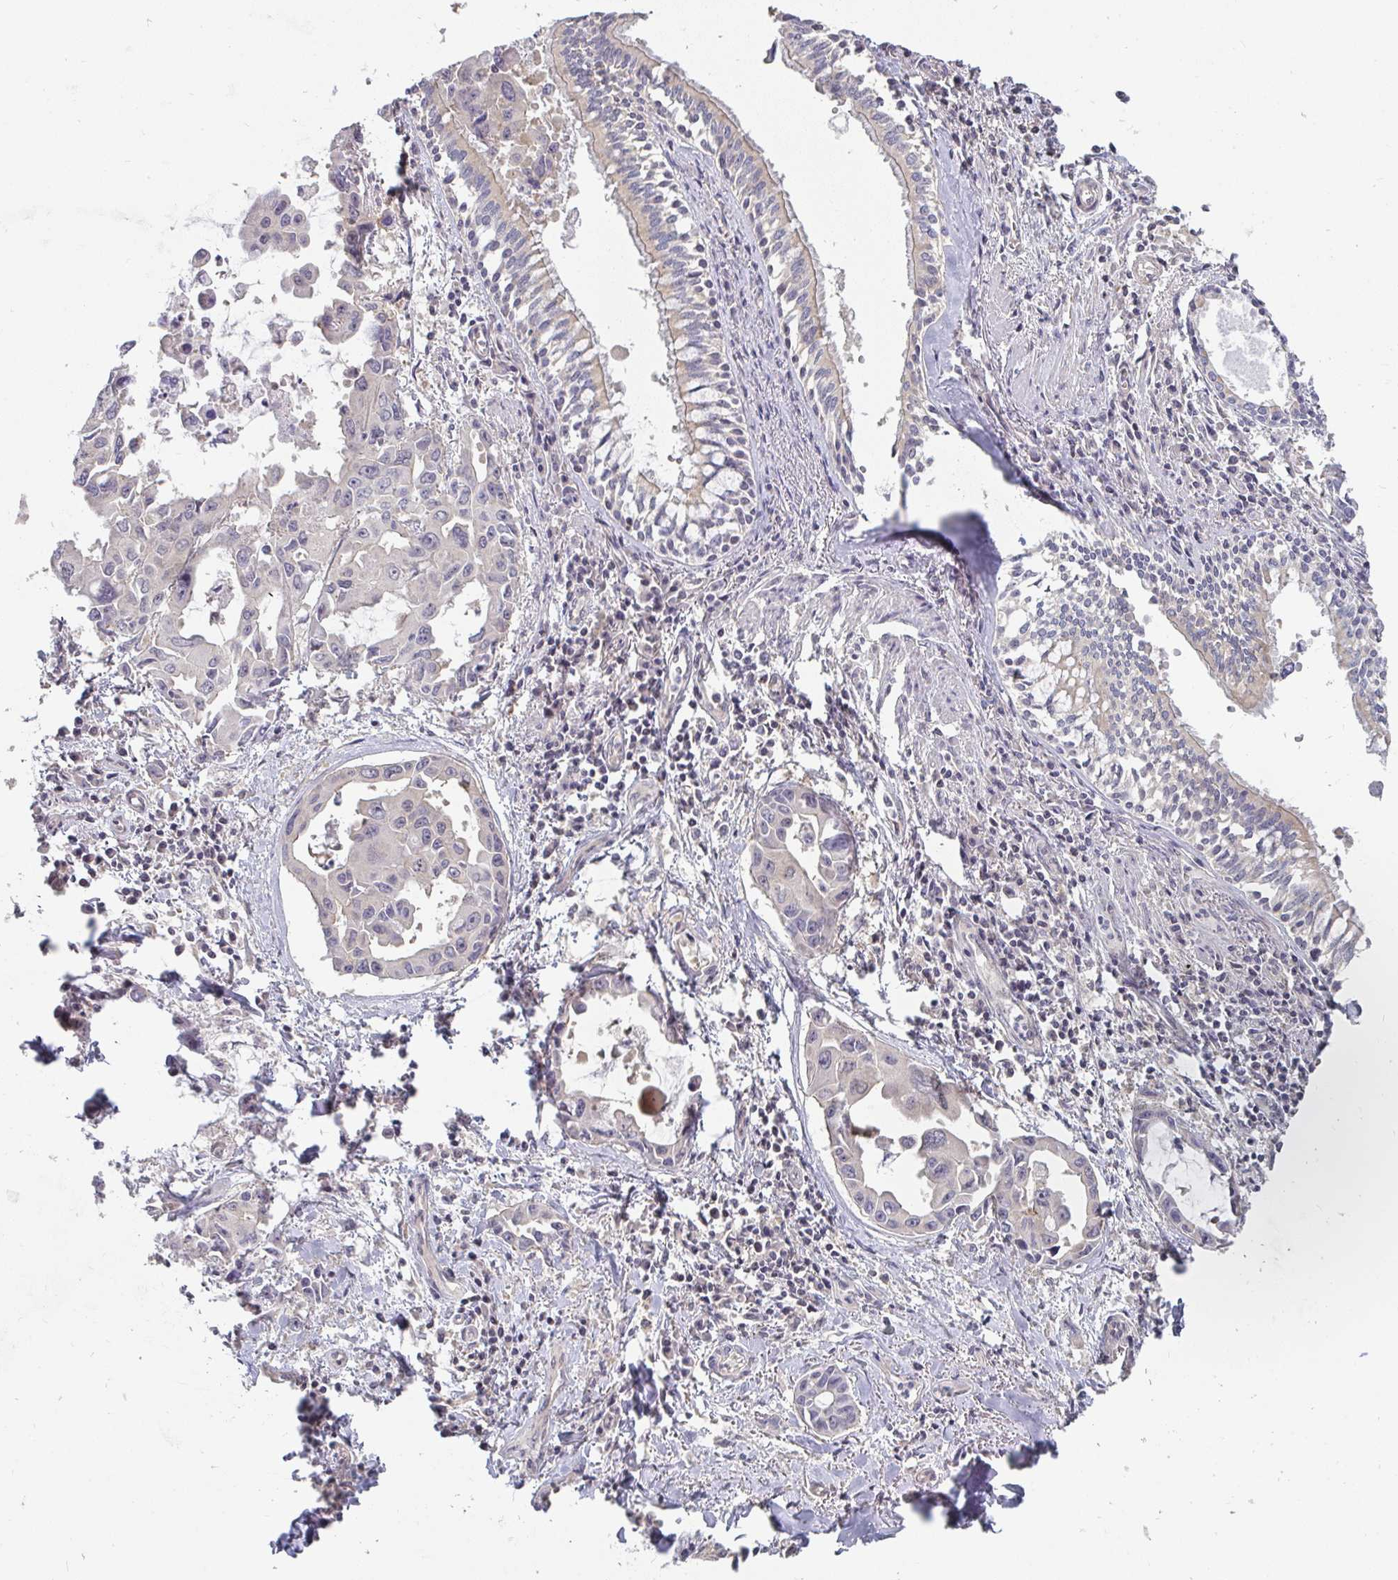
{"staining": {"intensity": "negative", "quantity": "none", "location": "none"}, "tissue": "lung cancer", "cell_type": "Tumor cells", "image_type": "cancer", "snomed": [{"axis": "morphology", "description": "Adenocarcinoma, NOS"}, {"axis": "topography", "description": "Lung"}], "caption": "Protein analysis of lung cancer (adenocarcinoma) demonstrates no significant staining in tumor cells. (Immunohistochemistry, brightfield microscopy, high magnification).", "gene": "RANGRF", "patient": {"sex": "male", "age": 64}}